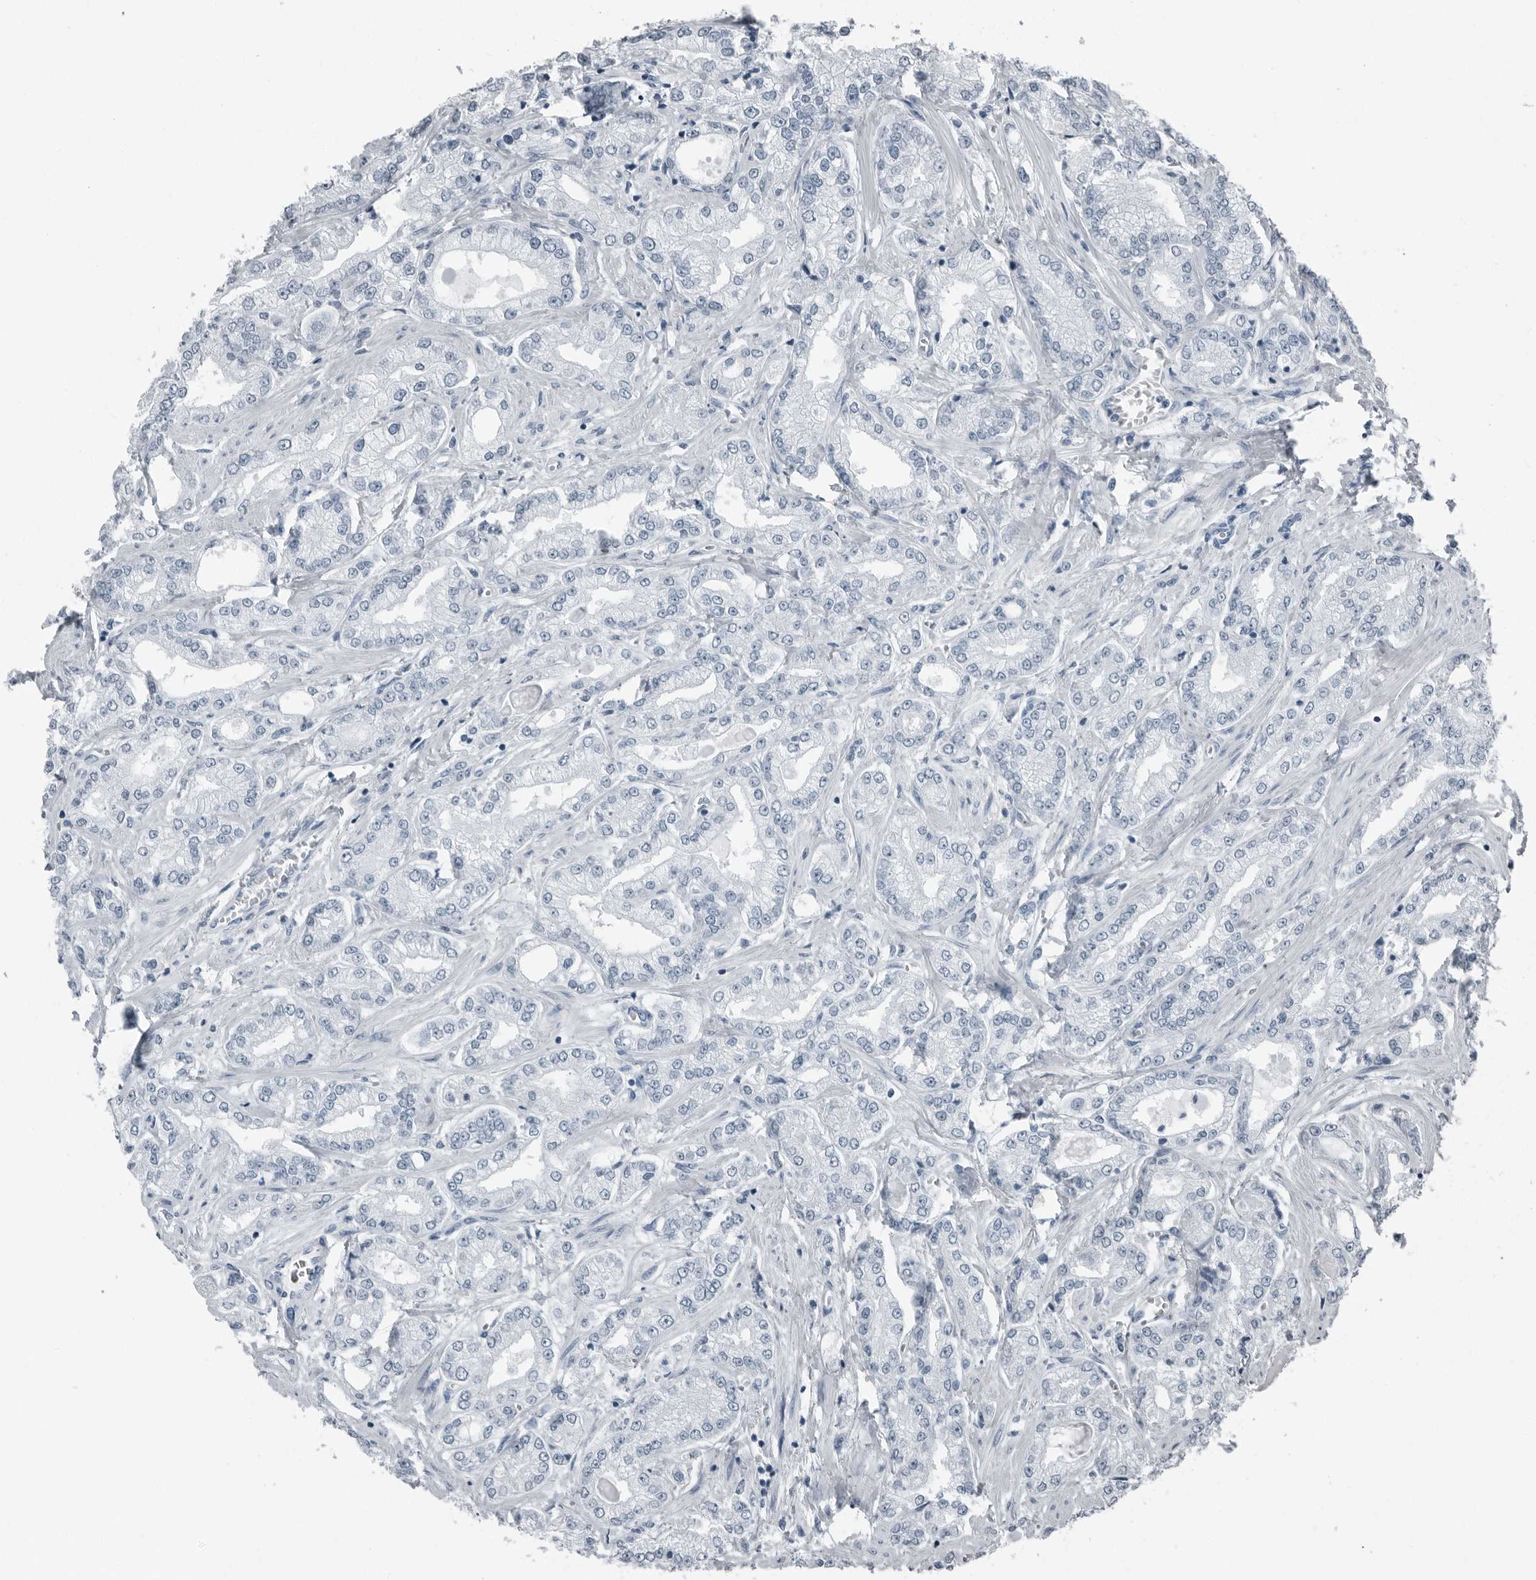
{"staining": {"intensity": "negative", "quantity": "none", "location": "none"}, "tissue": "prostate cancer", "cell_type": "Tumor cells", "image_type": "cancer", "snomed": [{"axis": "morphology", "description": "Adenocarcinoma, Low grade"}, {"axis": "topography", "description": "Prostate"}], "caption": "DAB (3,3'-diaminobenzidine) immunohistochemical staining of human prostate cancer (adenocarcinoma (low-grade)) displays no significant positivity in tumor cells.", "gene": "PRSS1", "patient": {"sex": "male", "age": 62}}